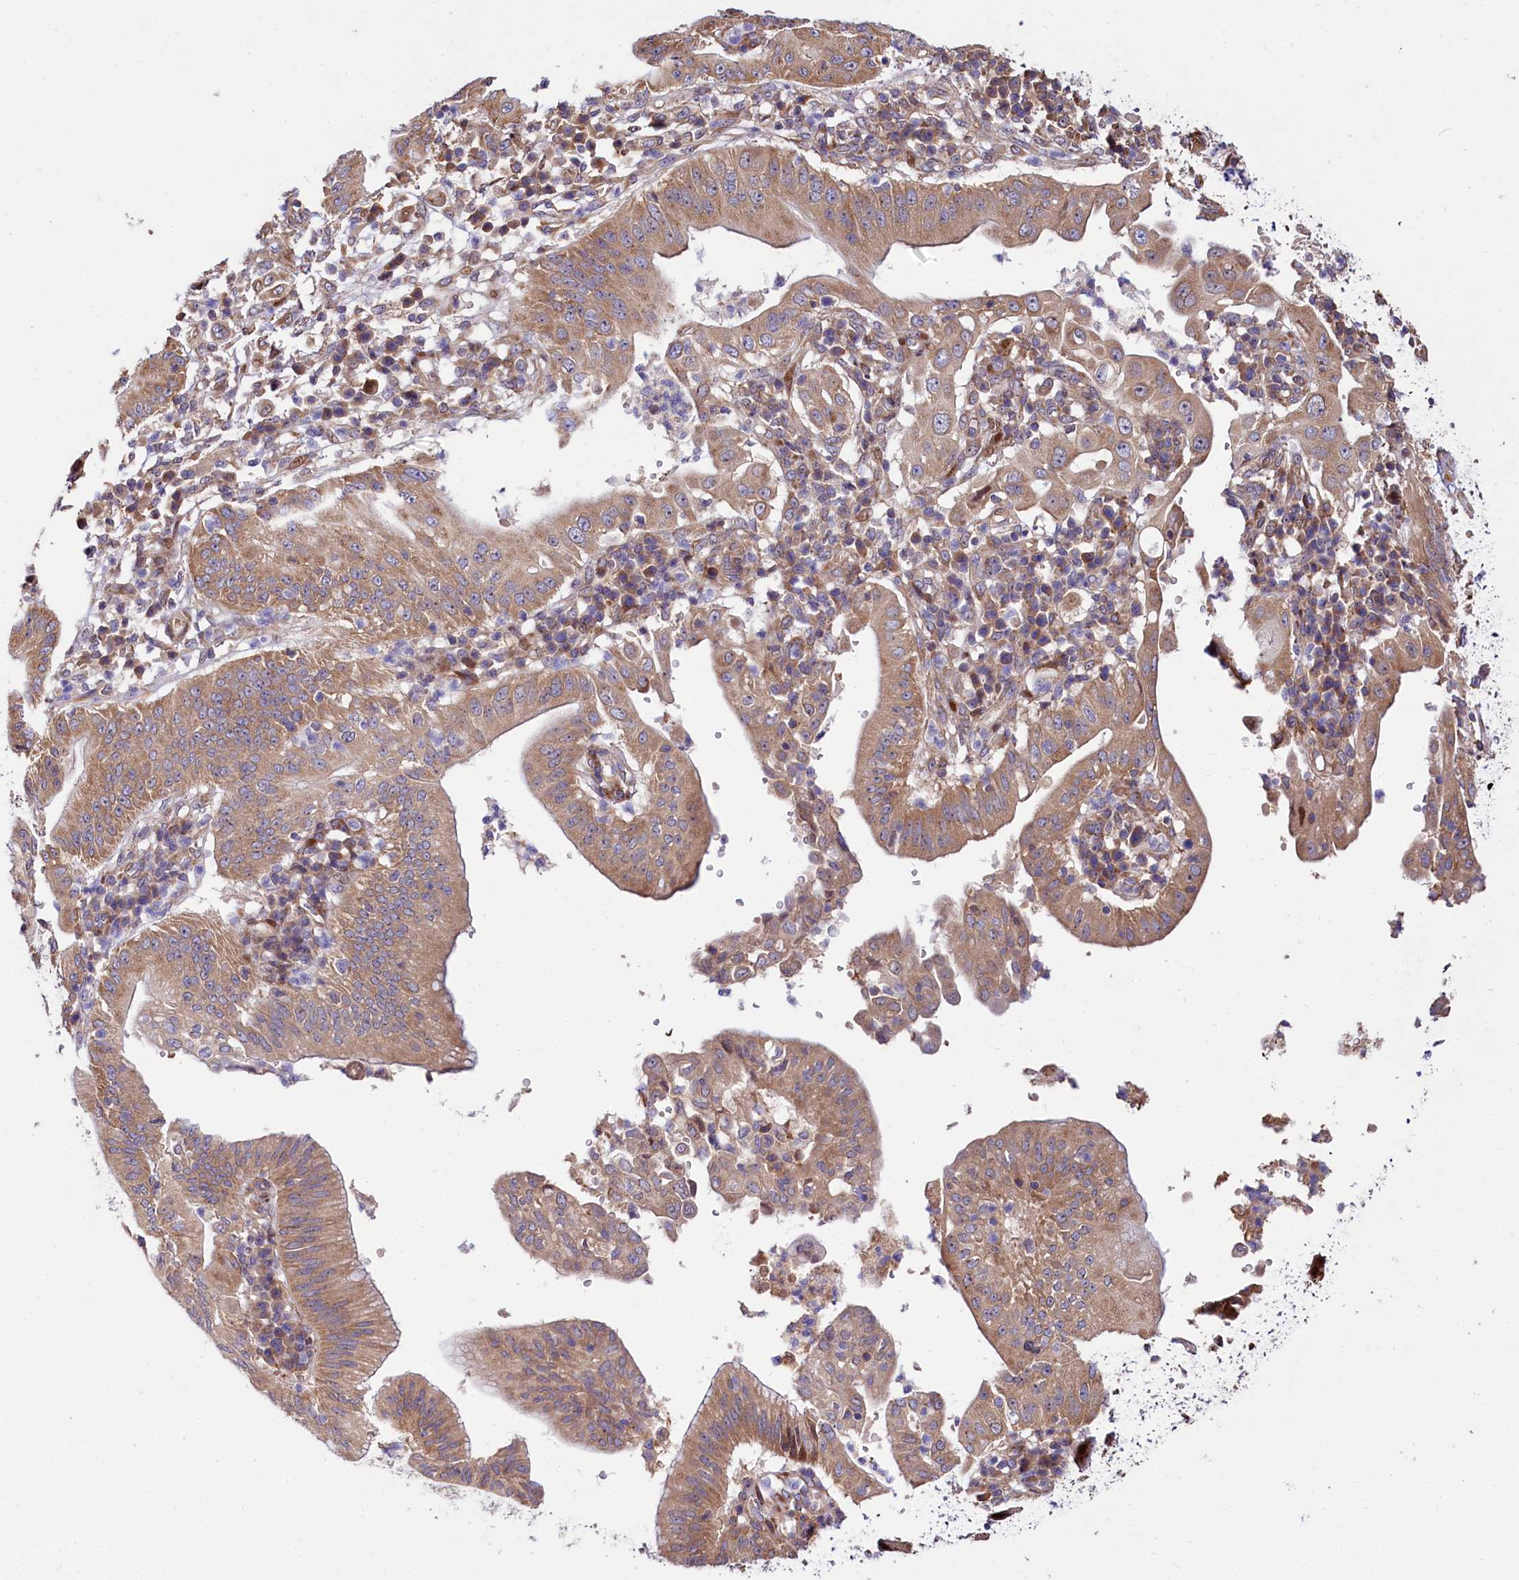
{"staining": {"intensity": "moderate", "quantity": ">75%", "location": "cytoplasmic/membranous"}, "tissue": "pancreatic cancer", "cell_type": "Tumor cells", "image_type": "cancer", "snomed": [{"axis": "morphology", "description": "Adenocarcinoma, NOS"}, {"axis": "topography", "description": "Pancreas"}], "caption": "Moderate cytoplasmic/membranous staining for a protein is seen in about >75% of tumor cells of pancreatic cancer using immunohistochemistry.", "gene": "PDZRN3", "patient": {"sex": "male", "age": 68}}